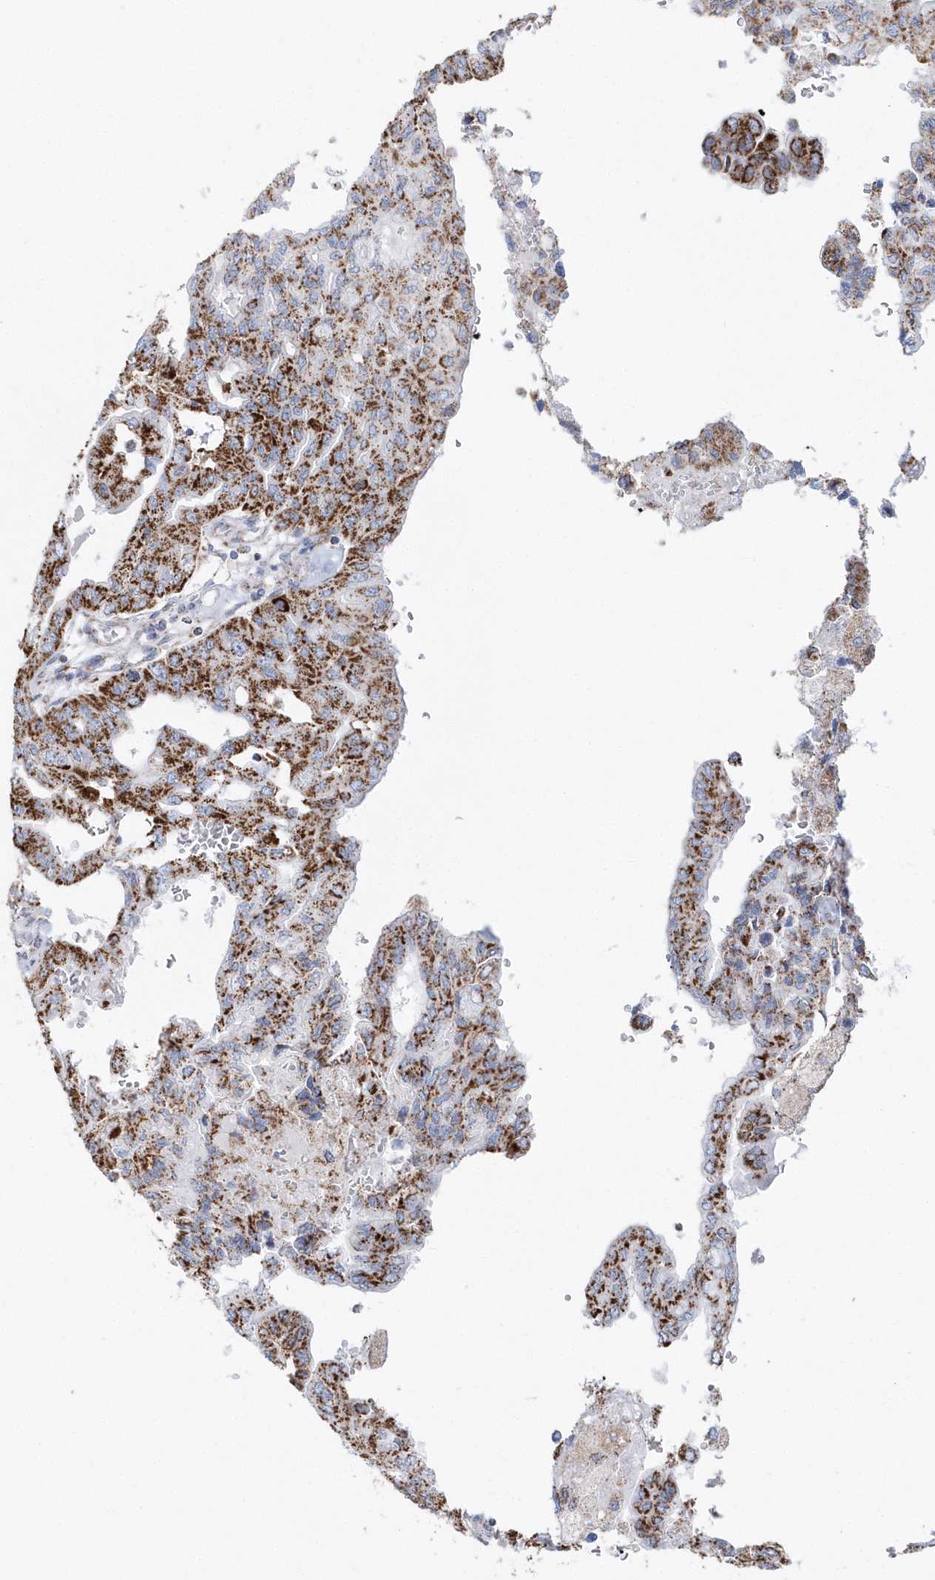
{"staining": {"intensity": "moderate", "quantity": ">75%", "location": "cytoplasmic/membranous"}, "tissue": "pancreatic cancer", "cell_type": "Tumor cells", "image_type": "cancer", "snomed": [{"axis": "morphology", "description": "Adenocarcinoma, NOS"}, {"axis": "topography", "description": "Pancreas"}], "caption": "Protein expression analysis of pancreatic cancer (adenocarcinoma) shows moderate cytoplasmic/membranous expression in approximately >75% of tumor cells. The staining was performed using DAB (3,3'-diaminobenzidine), with brown indicating positive protein expression. Nuclei are stained blue with hematoxylin.", "gene": "TMCO6", "patient": {"sex": "male", "age": 51}}